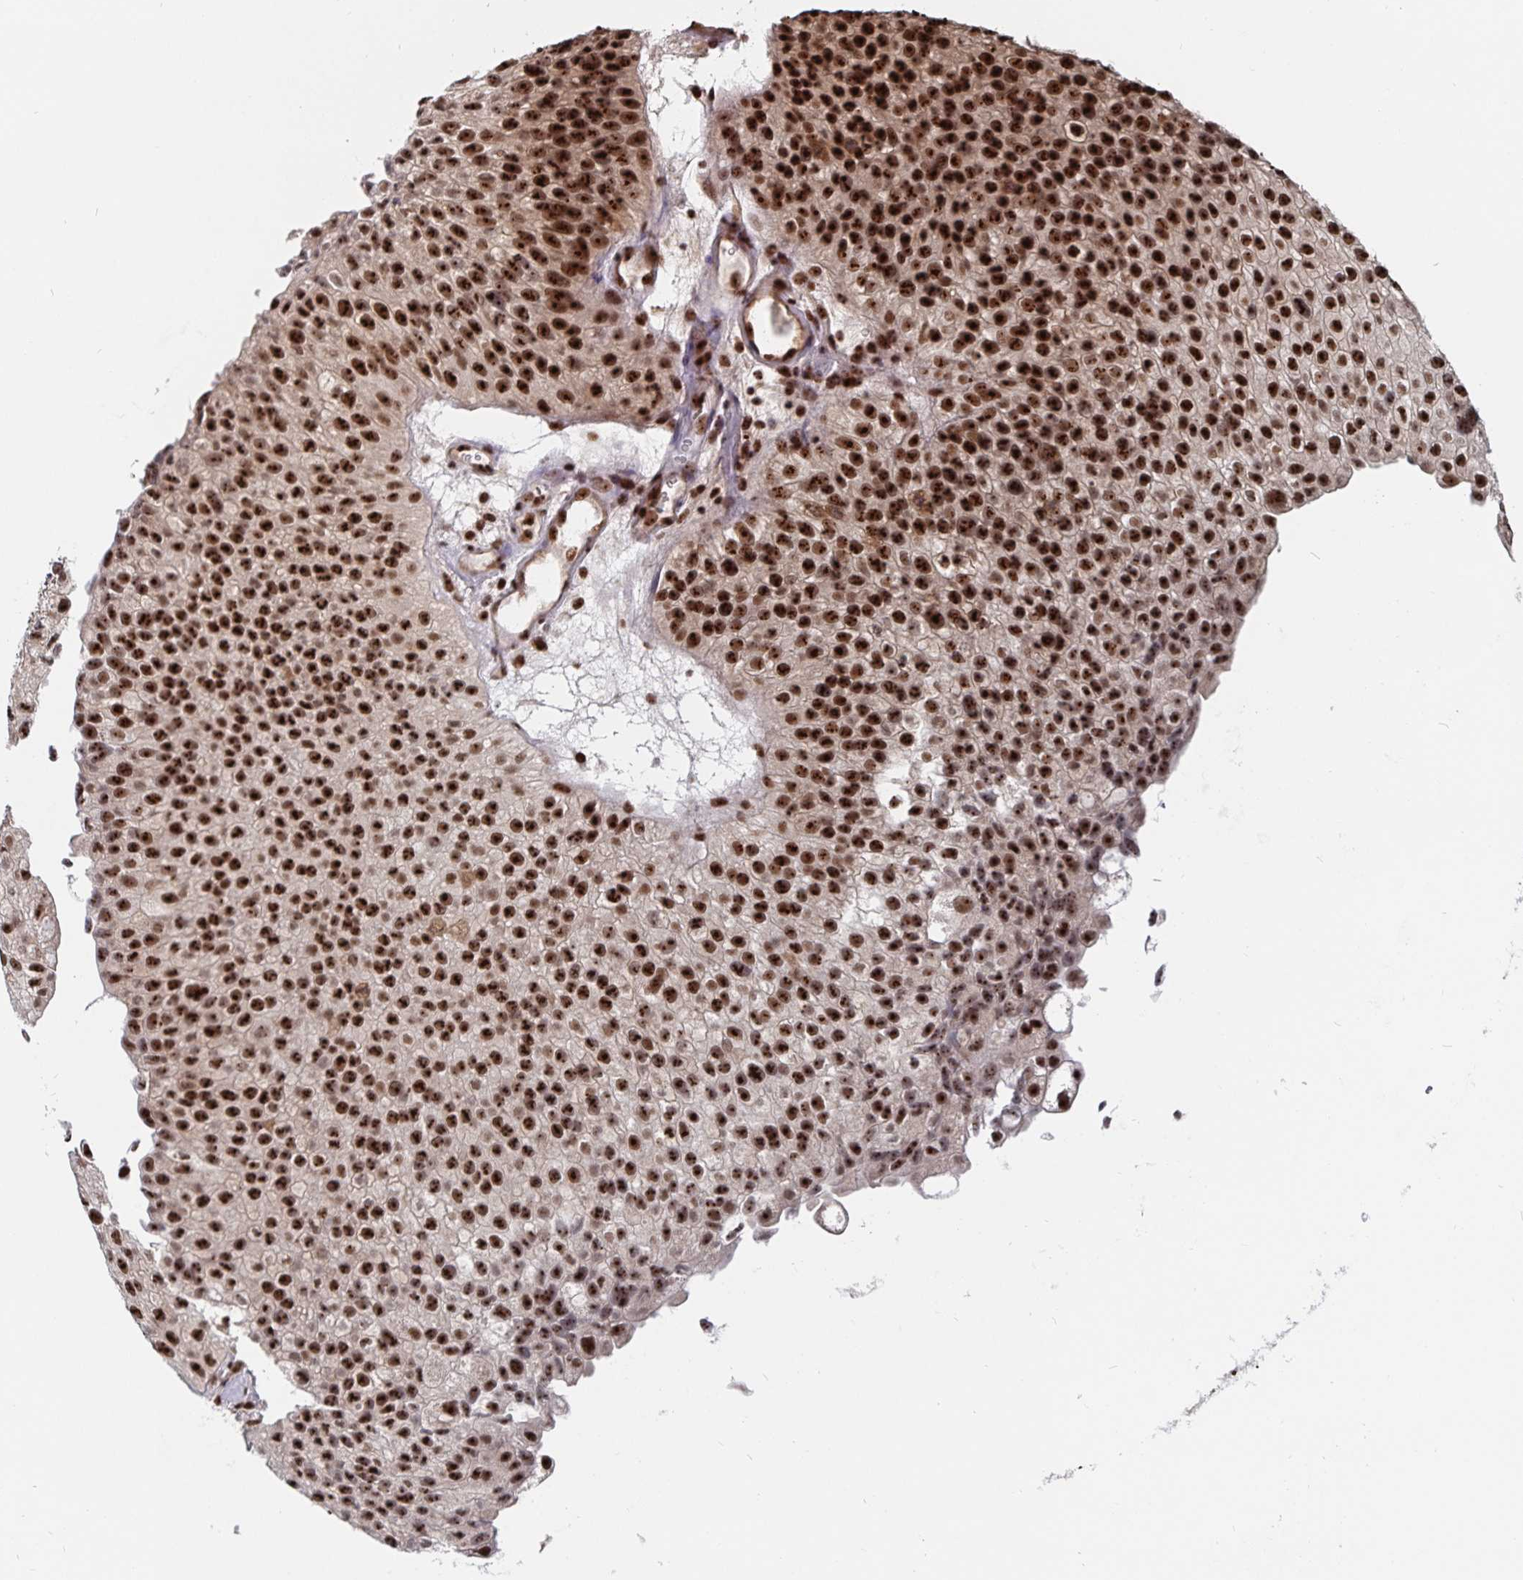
{"staining": {"intensity": "strong", "quantity": ">75%", "location": "nuclear"}, "tissue": "urothelial cancer", "cell_type": "Tumor cells", "image_type": "cancer", "snomed": [{"axis": "morphology", "description": "Urothelial carcinoma, NOS"}, {"axis": "topography", "description": "Urinary bladder"}], "caption": "Tumor cells reveal high levels of strong nuclear expression in approximately >75% of cells in human transitional cell carcinoma.", "gene": "LAS1L", "patient": {"sex": "male", "age": 87}}